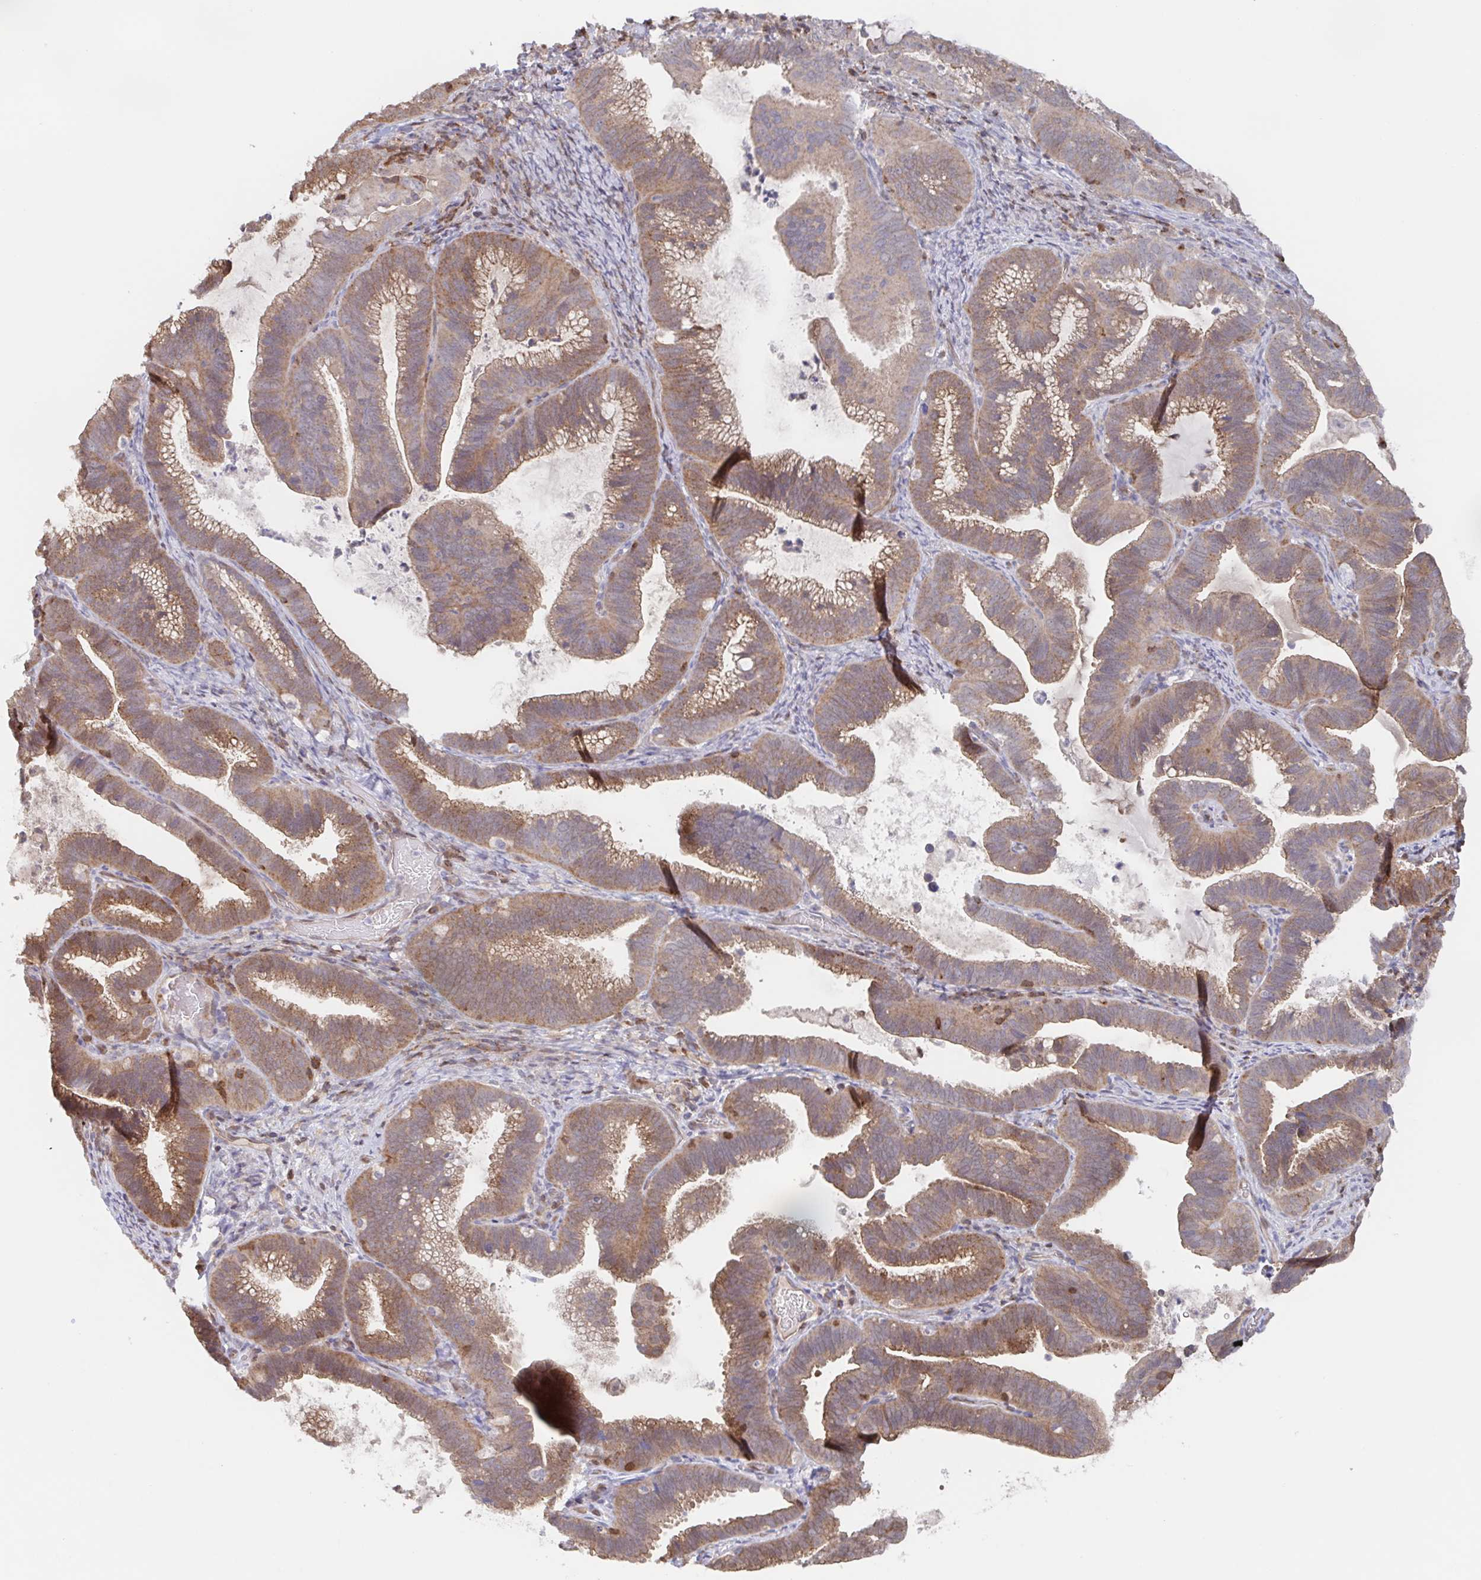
{"staining": {"intensity": "moderate", "quantity": ">75%", "location": "cytoplasmic/membranous"}, "tissue": "cervical cancer", "cell_type": "Tumor cells", "image_type": "cancer", "snomed": [{"axis": "morphology", "description": "Adenocarcinoma, NOS"}, {"axis": "topography", "description": "Cervix"}], "caption": "Cervical adenocarcinoma was stained to show a protein in brown. There is medium levels of moderate cytoplasmic/membranous positivity in approximately >75% of tumor cells. The protein of interest is stained brown, and the nuclei are stained in blue (DAB IHC with brightfield microscopy, high magnification).", "gene": "AGFG2", "patient": {"sex": "female", "age": 61}}